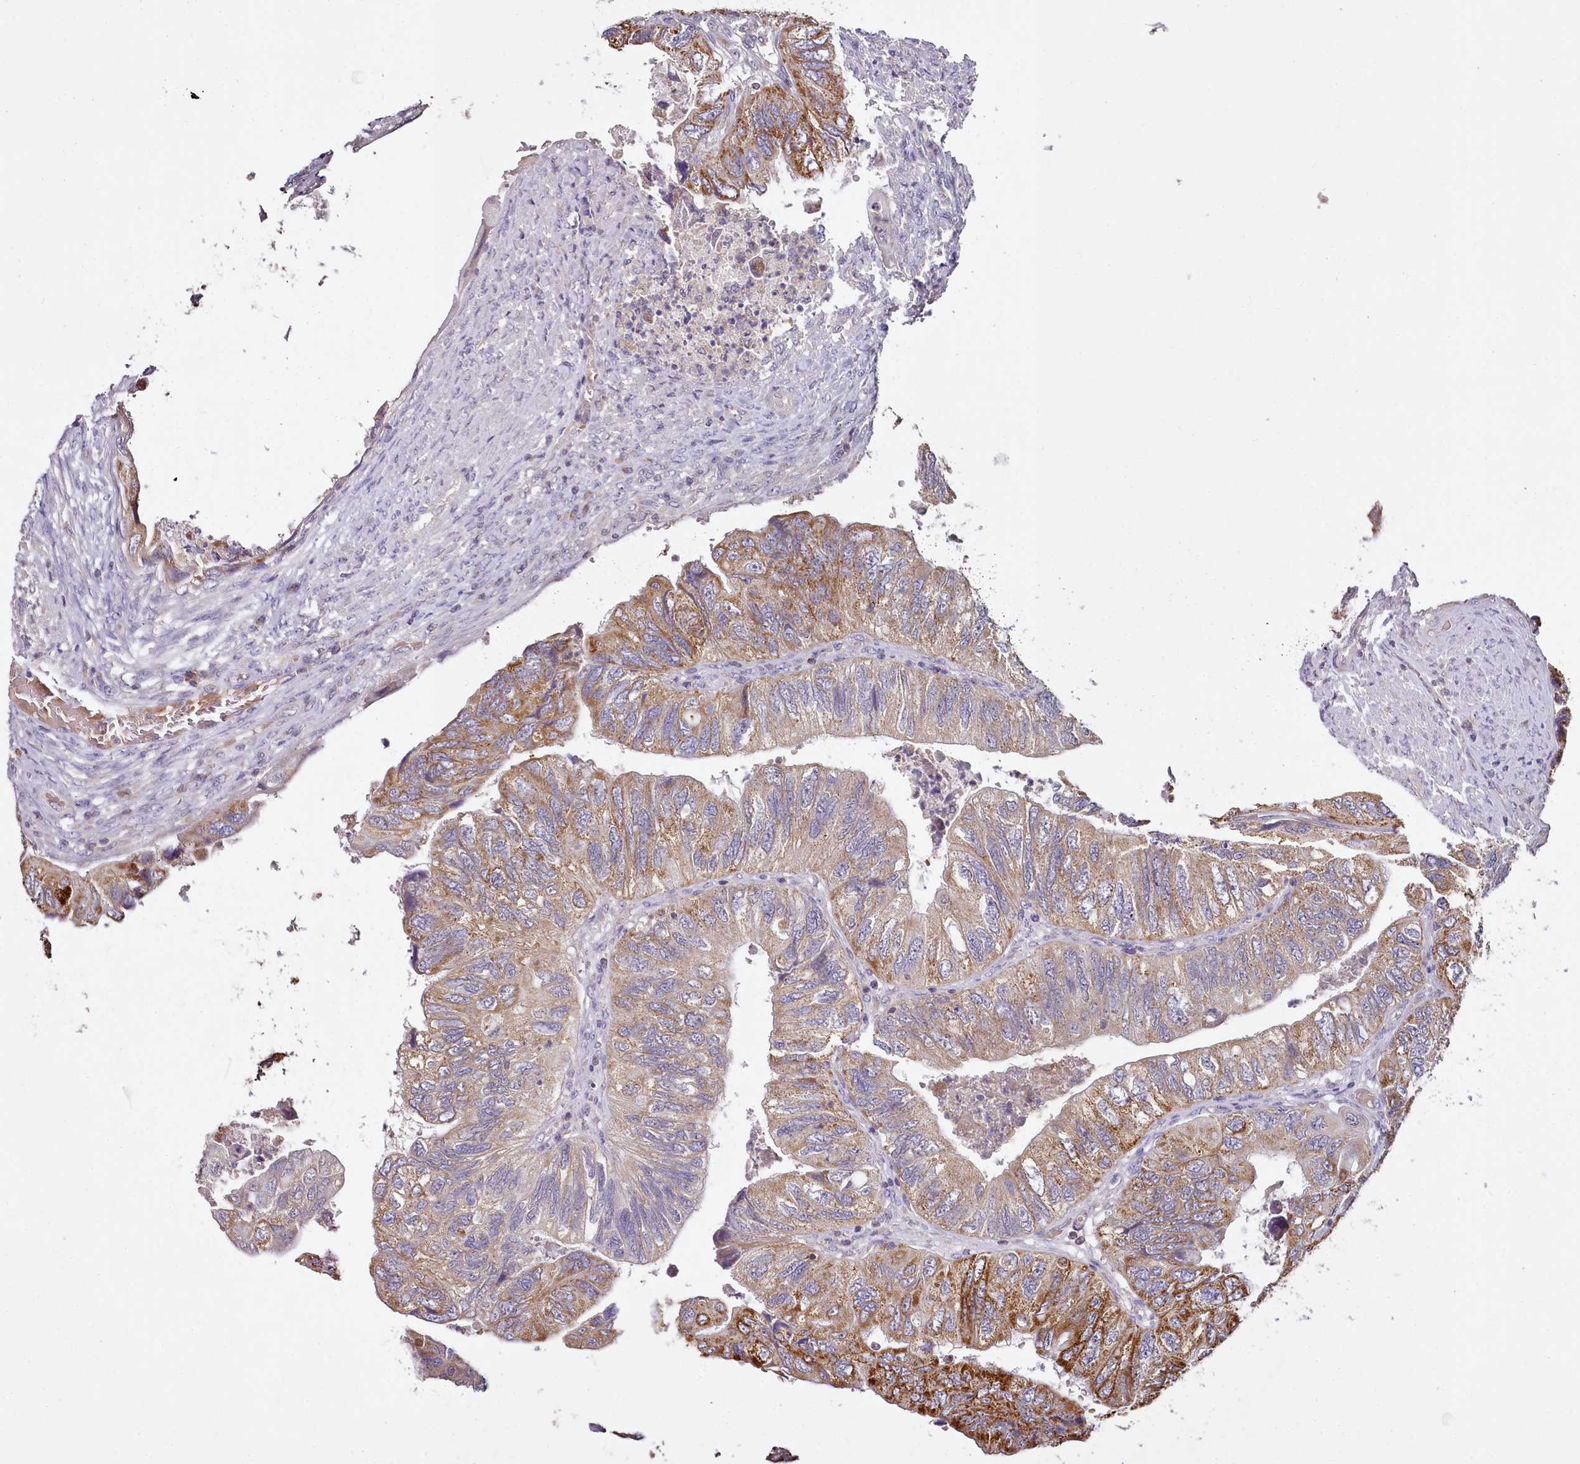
{"staining": {"intensity": "strong", "quantity": ">75%", "location": "cytoplasmic/membranous"}, "tissue": "colorectal cancer", "cell_type": "Tumor cells", "image_type": "cancer", "snomed": [{"axis": "morphology", "description": "Adenocarcinoma, NOS"}, {"axis": "topography", "description": "Rectum"}], "caption": "Colorectal adenocarcinoma stained with DAB immunohistochemistry (IHC) shows high levels of strong cytoplasmic/membranous positivity in approximately >75% of tumor cells. The protein is stained brown, and the nuclei are stained in blue (DAB IHC with brightfield microscopy, high magnification).", "gene": "ACSS1", "patient": {"sex": "male", "age": 63}}